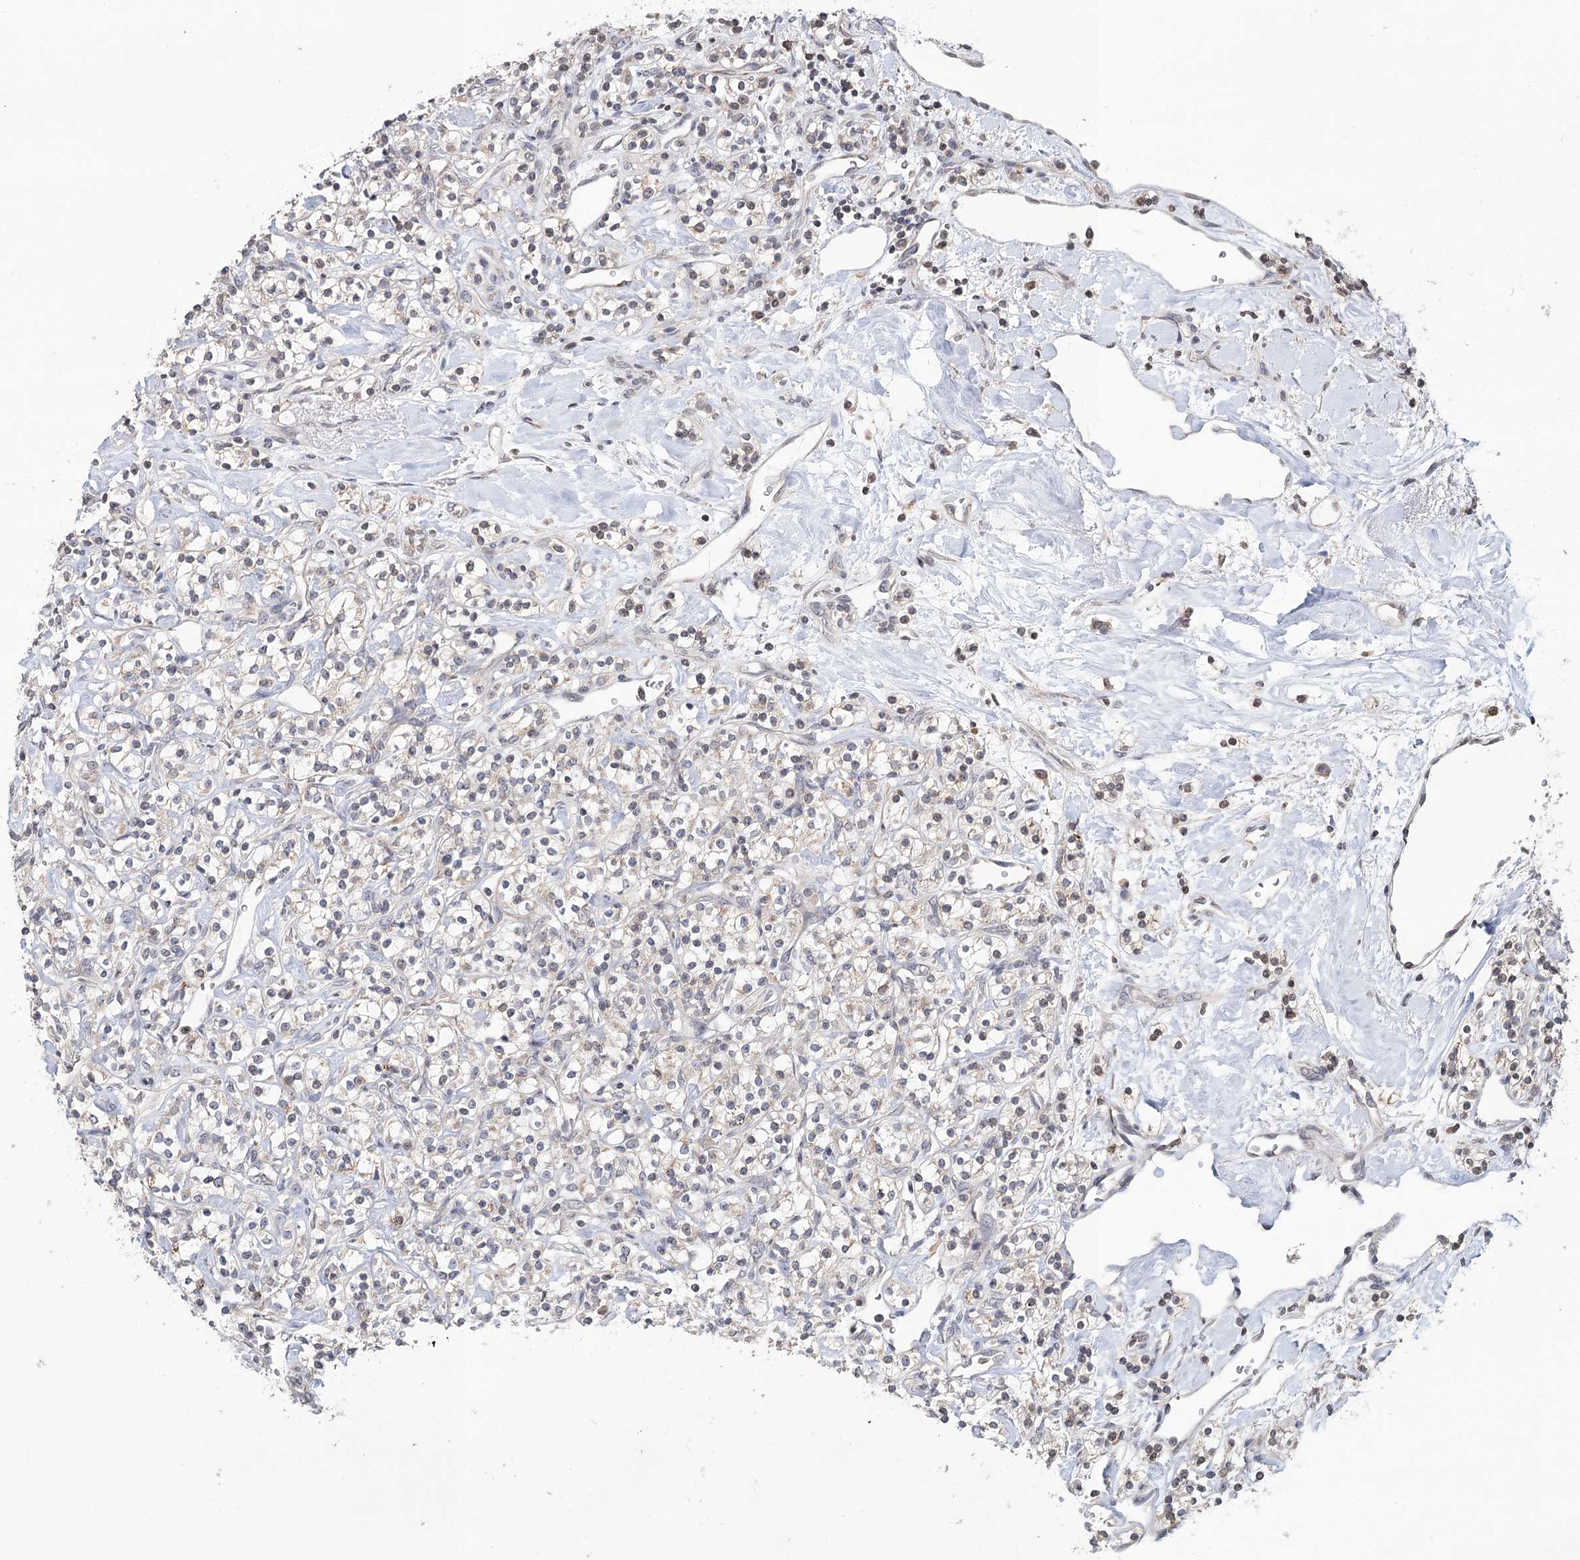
{"staining": {"intensity": "weak", "quantity": "<25%", "location": "cytoplasmic/membranous"}, "tissue": "renal cancer", "cell_type": "Tumor cells", "image_type": "cancer", "snomed": [{"axis": "morphology", "description": "Adenocarcinoma, NOS"}, {"axis": "topography", "description": "Kidney"}], "caption": "Tumor cells show no significant positivity in renal cancer. The staining was performed using DAB to visualize the protein expression in brown, while the nuclei were stained in blue with hematoxylin (Magnification: 20x).", "gene": "ICOS", "patient": {"sex": "male", "age": 77}}